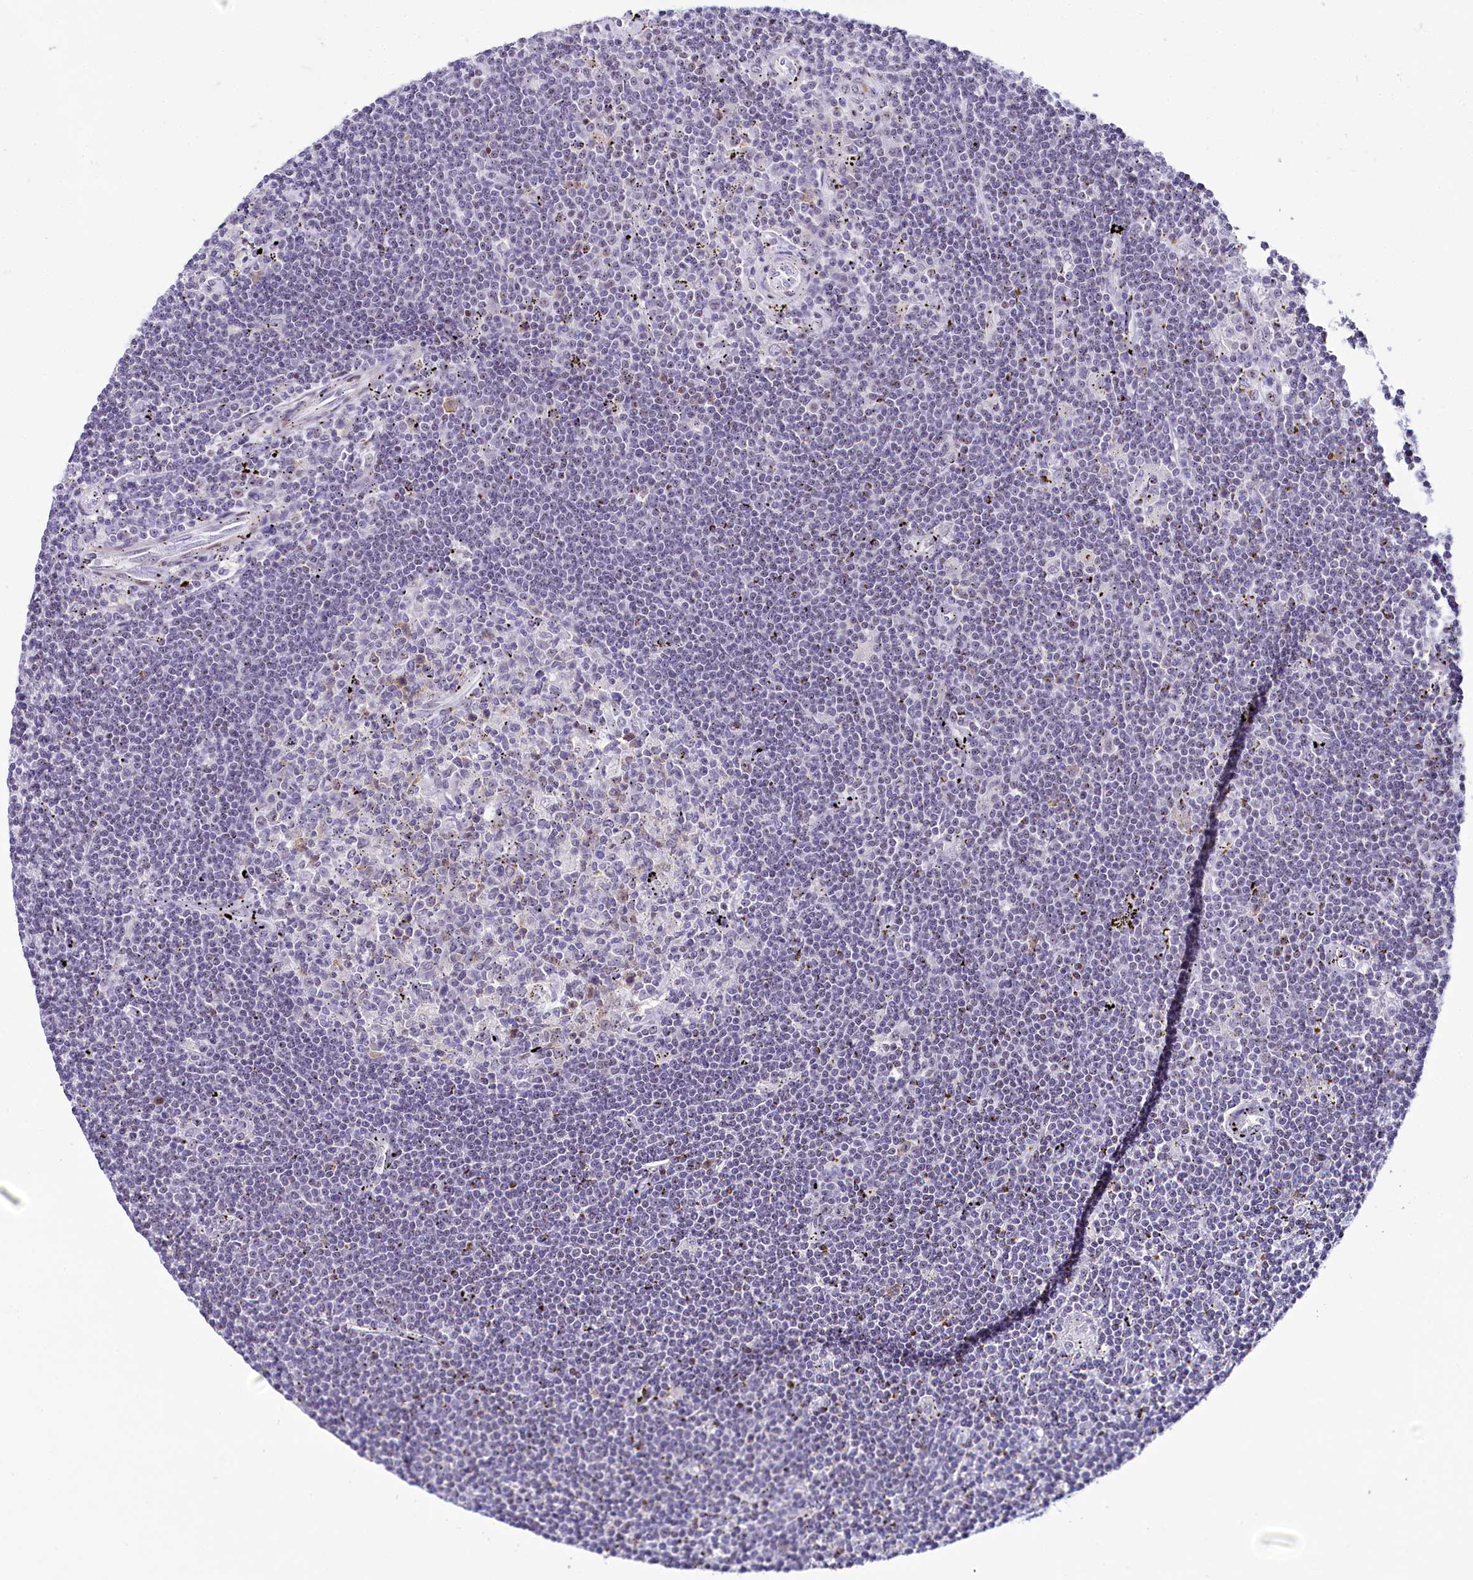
{"staining": {"intensity": "negative", "quantity": "none", "location": "none"}, "tissue": "lymphoma", "cell_type": "Tumor cells", "image_type": "cancer", "snomed": [{"axis": "morphology", "description": "Malignant lymphoma, non-Hodgkin's type, Low grade"}, {"axis": "topography", "description": "Spleen"}], "caption": "A photomicrograph of human lymphoma is negative for staining in tumor cells.", "gene": "TCOF1", "patient": {"sex": "male", "age": 76}}